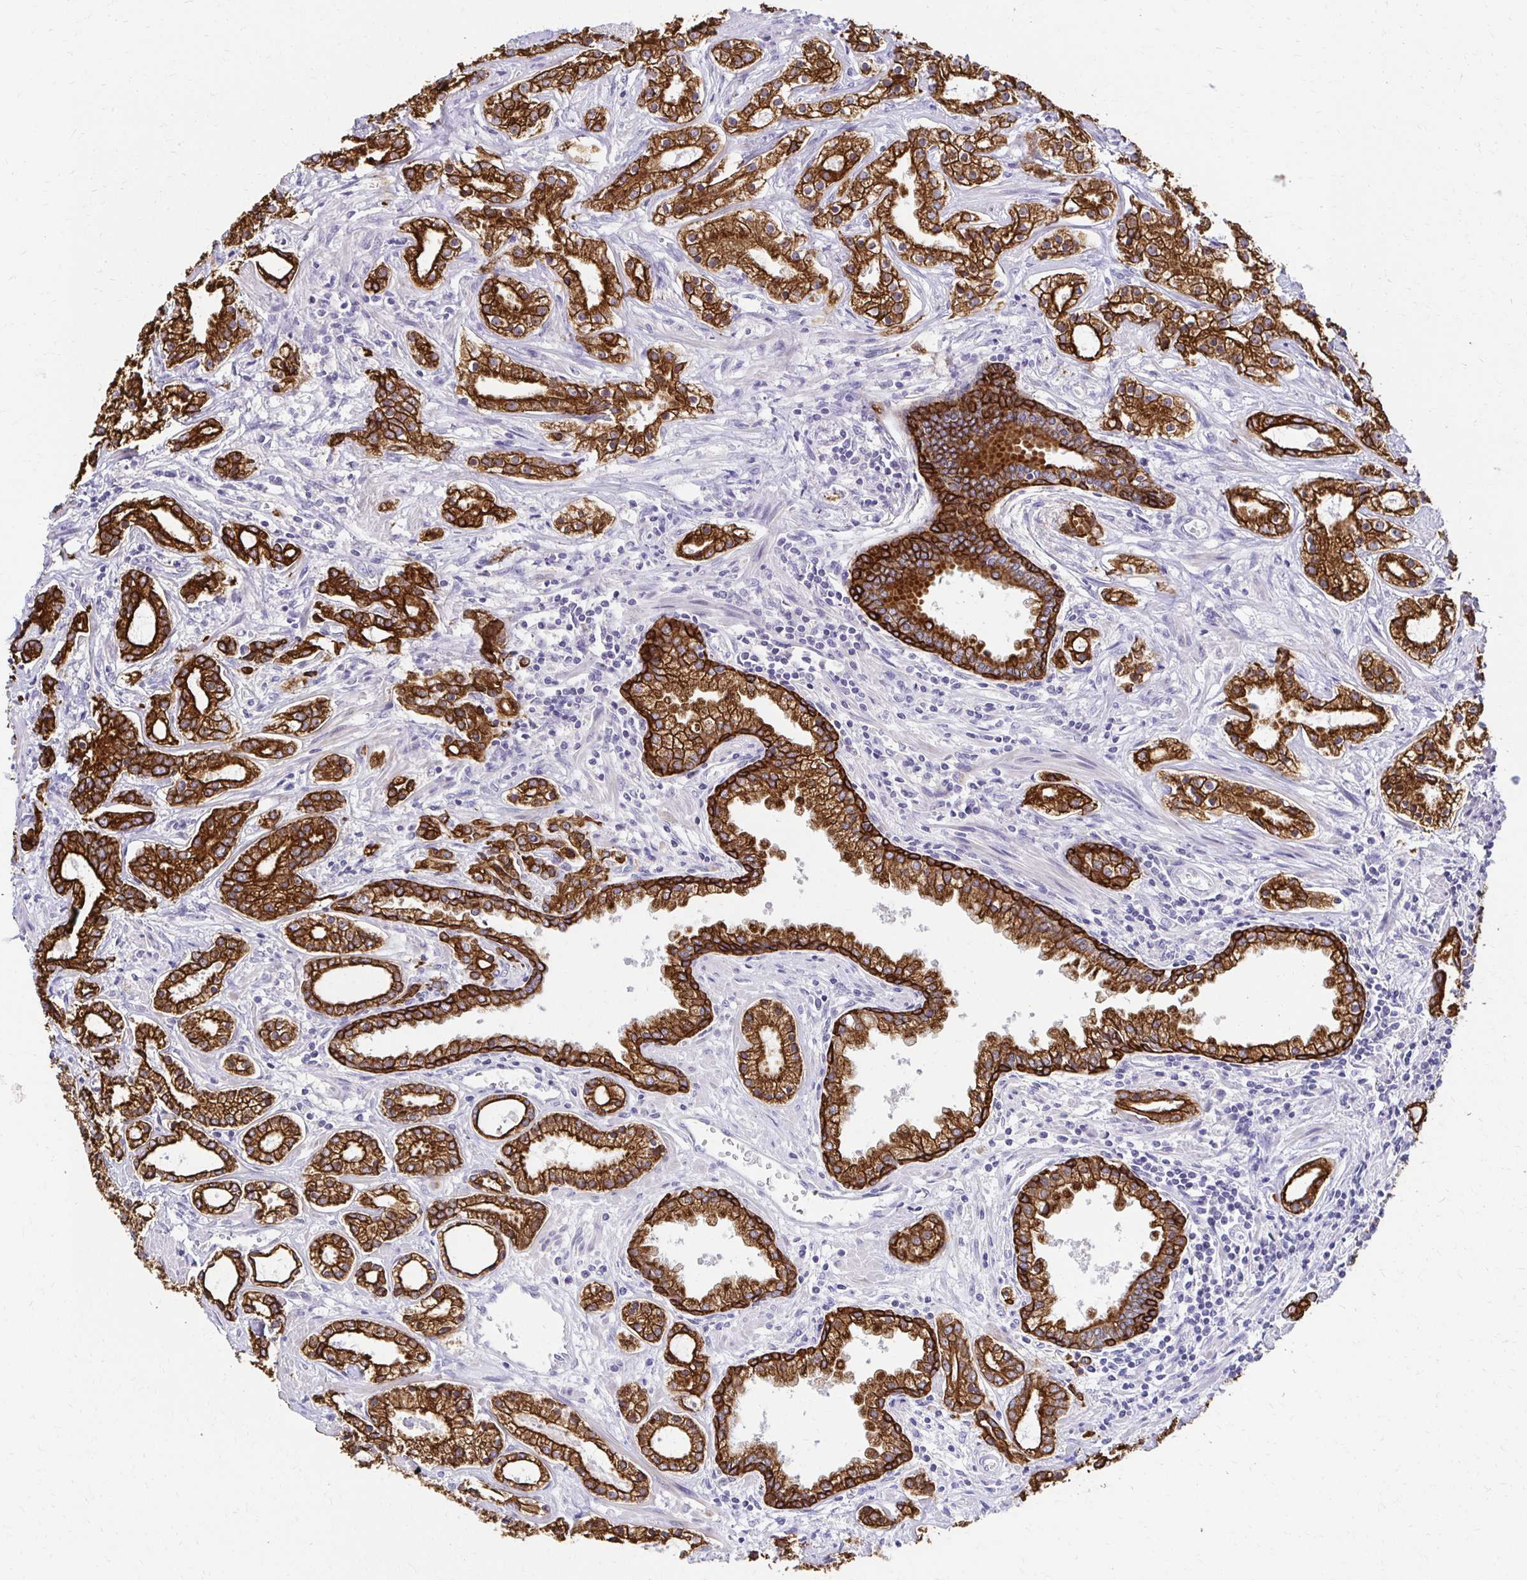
{"staining": {"intensity": "strong", "quantity": ">75%", "location": "cytoplasmic/membranous"}, "tissue": "prostate cancer", "cell_type": "Tumor cells", "image_type": "cancer", "snomed": [{"axis": "morphology", "description": "Adenocarcinoma, Medium grade"}, {"axis": "topography", "description": "Prostate"}], "caption": "Prostate cancer stained for a protein (brown) exhibits strong cytoplasmic/membranous positive positivity in about >75% of tumor cells.", "gene": "C1QTNF2", "patient": {"sex": "male", "age": 57}}